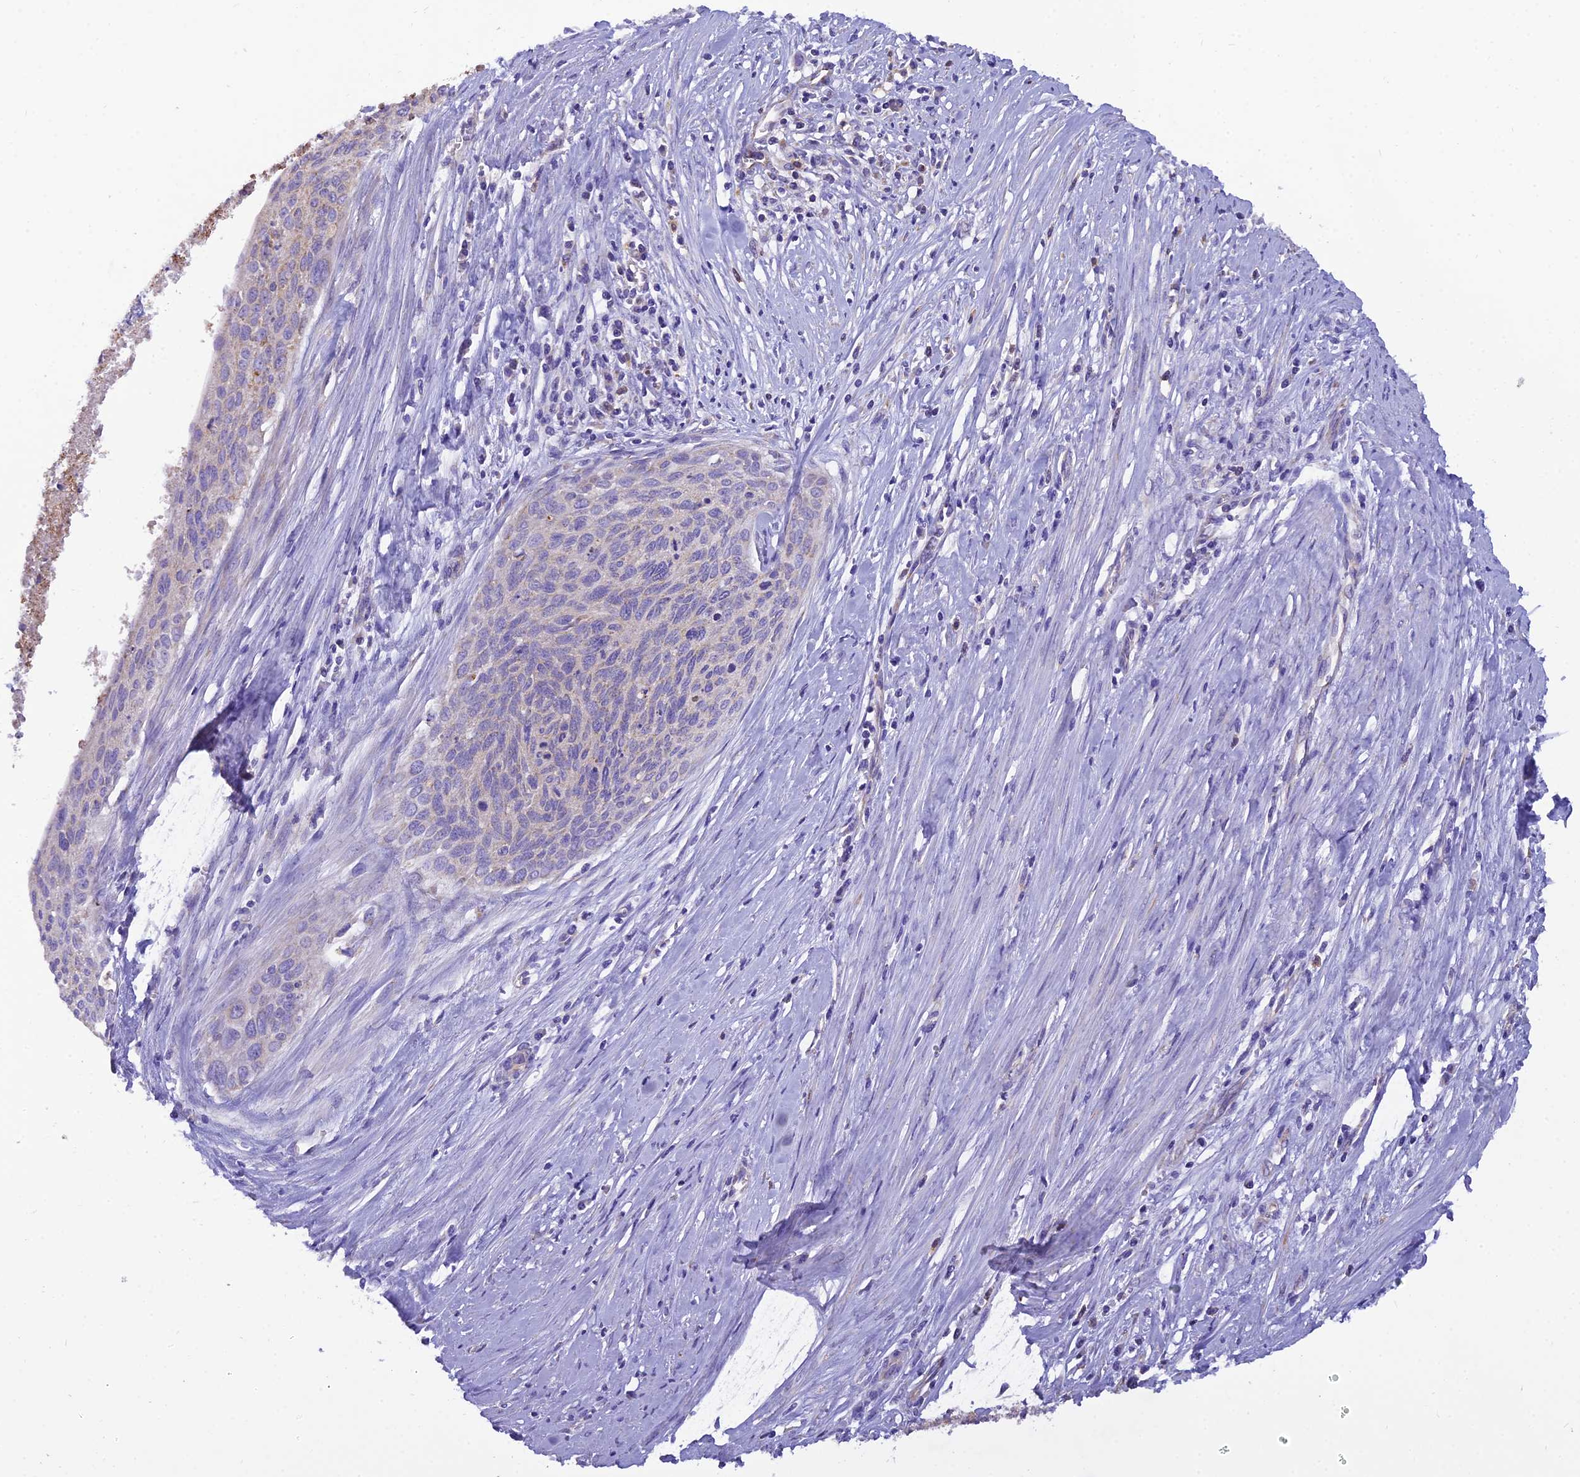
{"staining": {"intensity": "negative", "quantity": "none", "location": "none"}, "tissue": "cervical cancer", "cell_type": "Tumor cells", "image_type": "cancer", "snomed": [{"axis": "morphology", "description": "Squamous cell carcinoma, NOS"}, {"axis": "topography", "description": "Cervix"}], "caption": "Immunohistochemistry (IHC) photomicrograph of cervical cancer stained for a protein (brown), which shows no staining in tumor cells. (Stains: DAB IHC with hematoxylin counter stain, Microscopy: brightfield microscopy at high magnification).", "gene": "GPD1", "patient": {"sex": "female", "age": 55}}